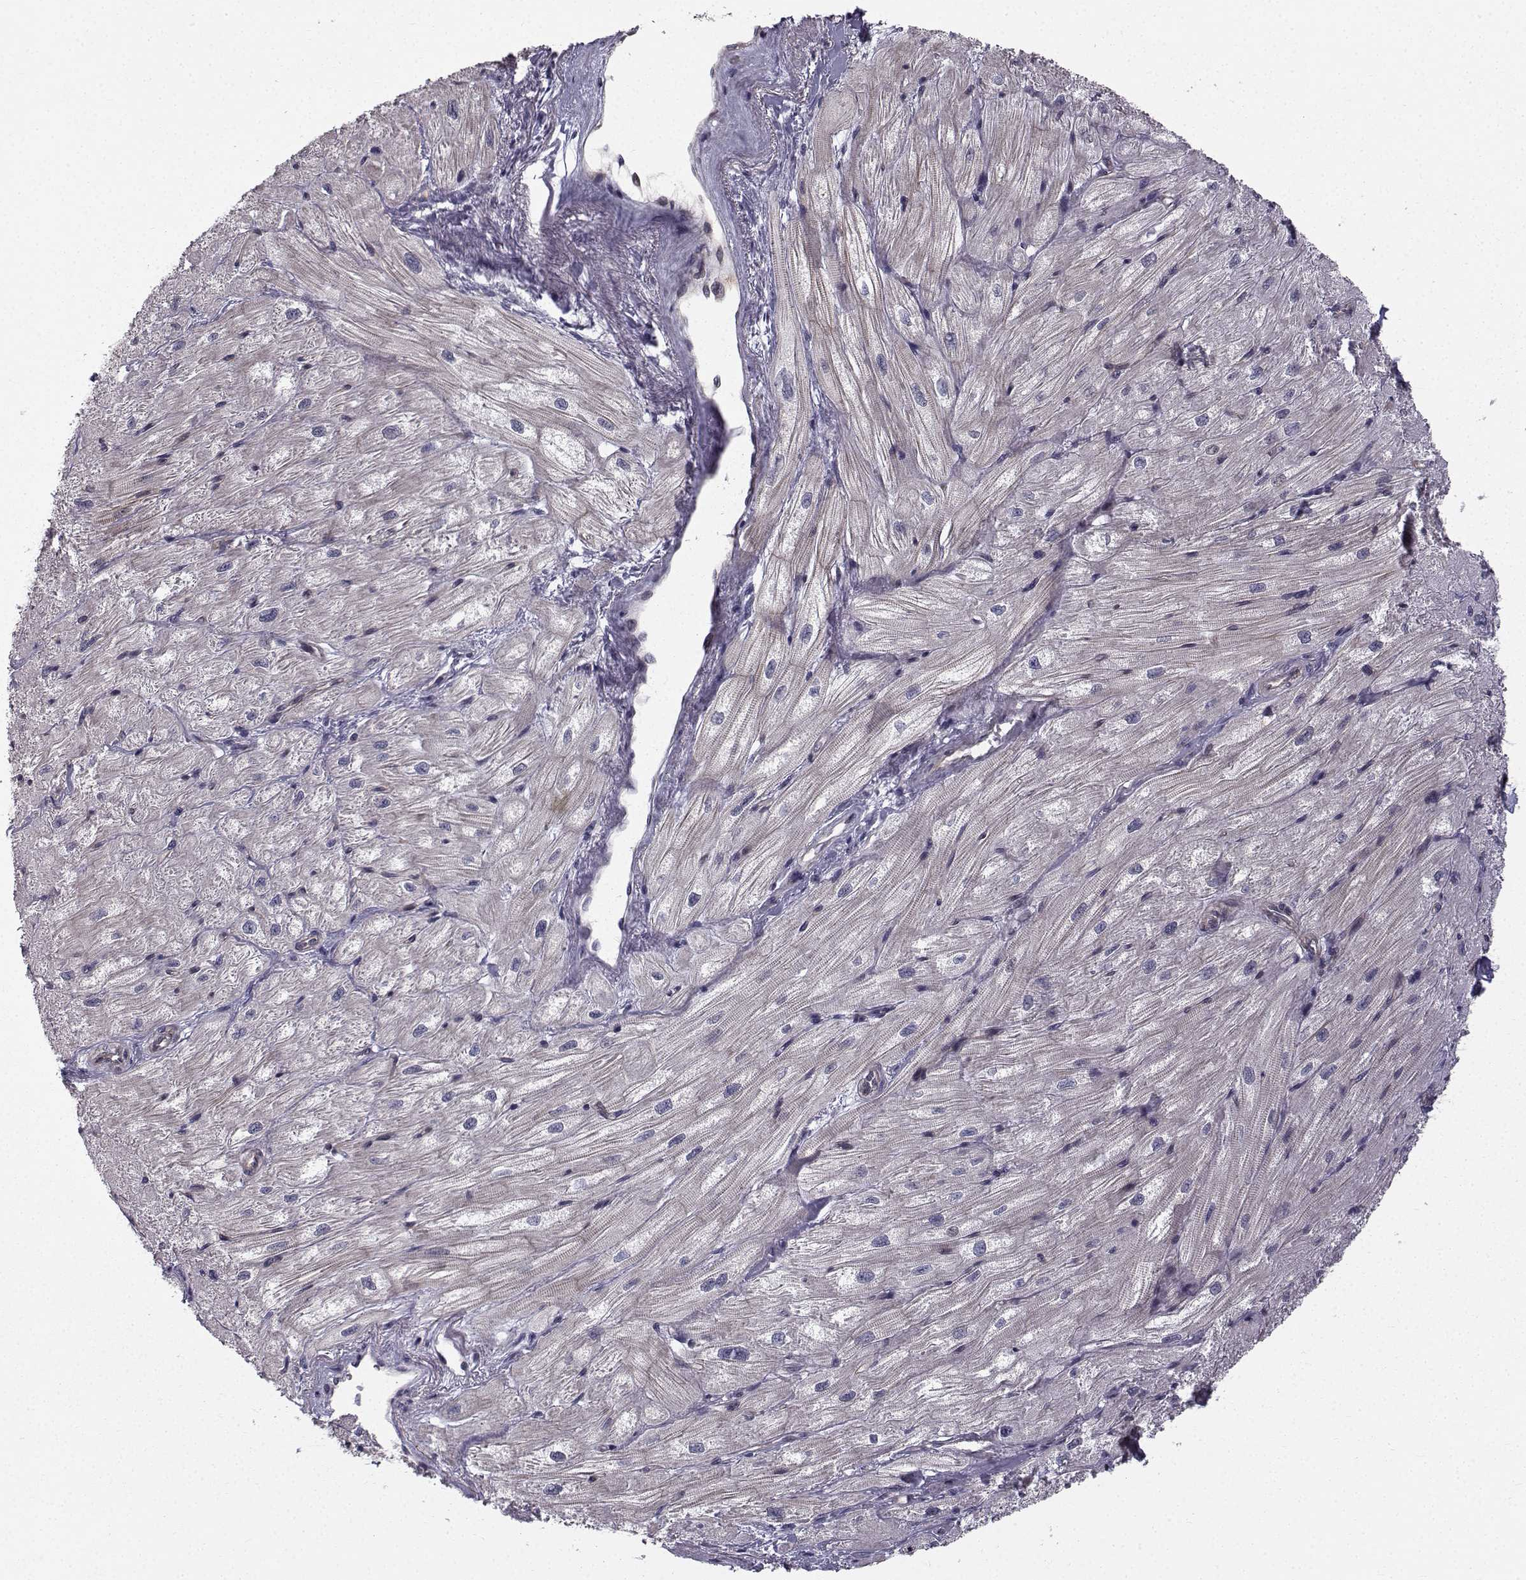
{"staining": {"intensity": "weak", "quantity": "<25%", "location": "cytoplasmic/membranous"}, "tissue": "heart muscle", "cell_type": "Cardiomyocytes", "image_type": "normal", "snomed": [{"axis": "morphology", "description": "Normal tissue, NOS"}, {"axis": "topography", "description": "Heart"}], "caption": "The IHC histopathology image has no significant expression in cardiomyocytes of heart muscle. The staining was performed using DAB to visualize the protein expression in brown, while the nuclei were stained in blue with hematoxylin (Magnification: 20x).", "gene": "APC", "patient": {"sex": "male", "age": 57}}